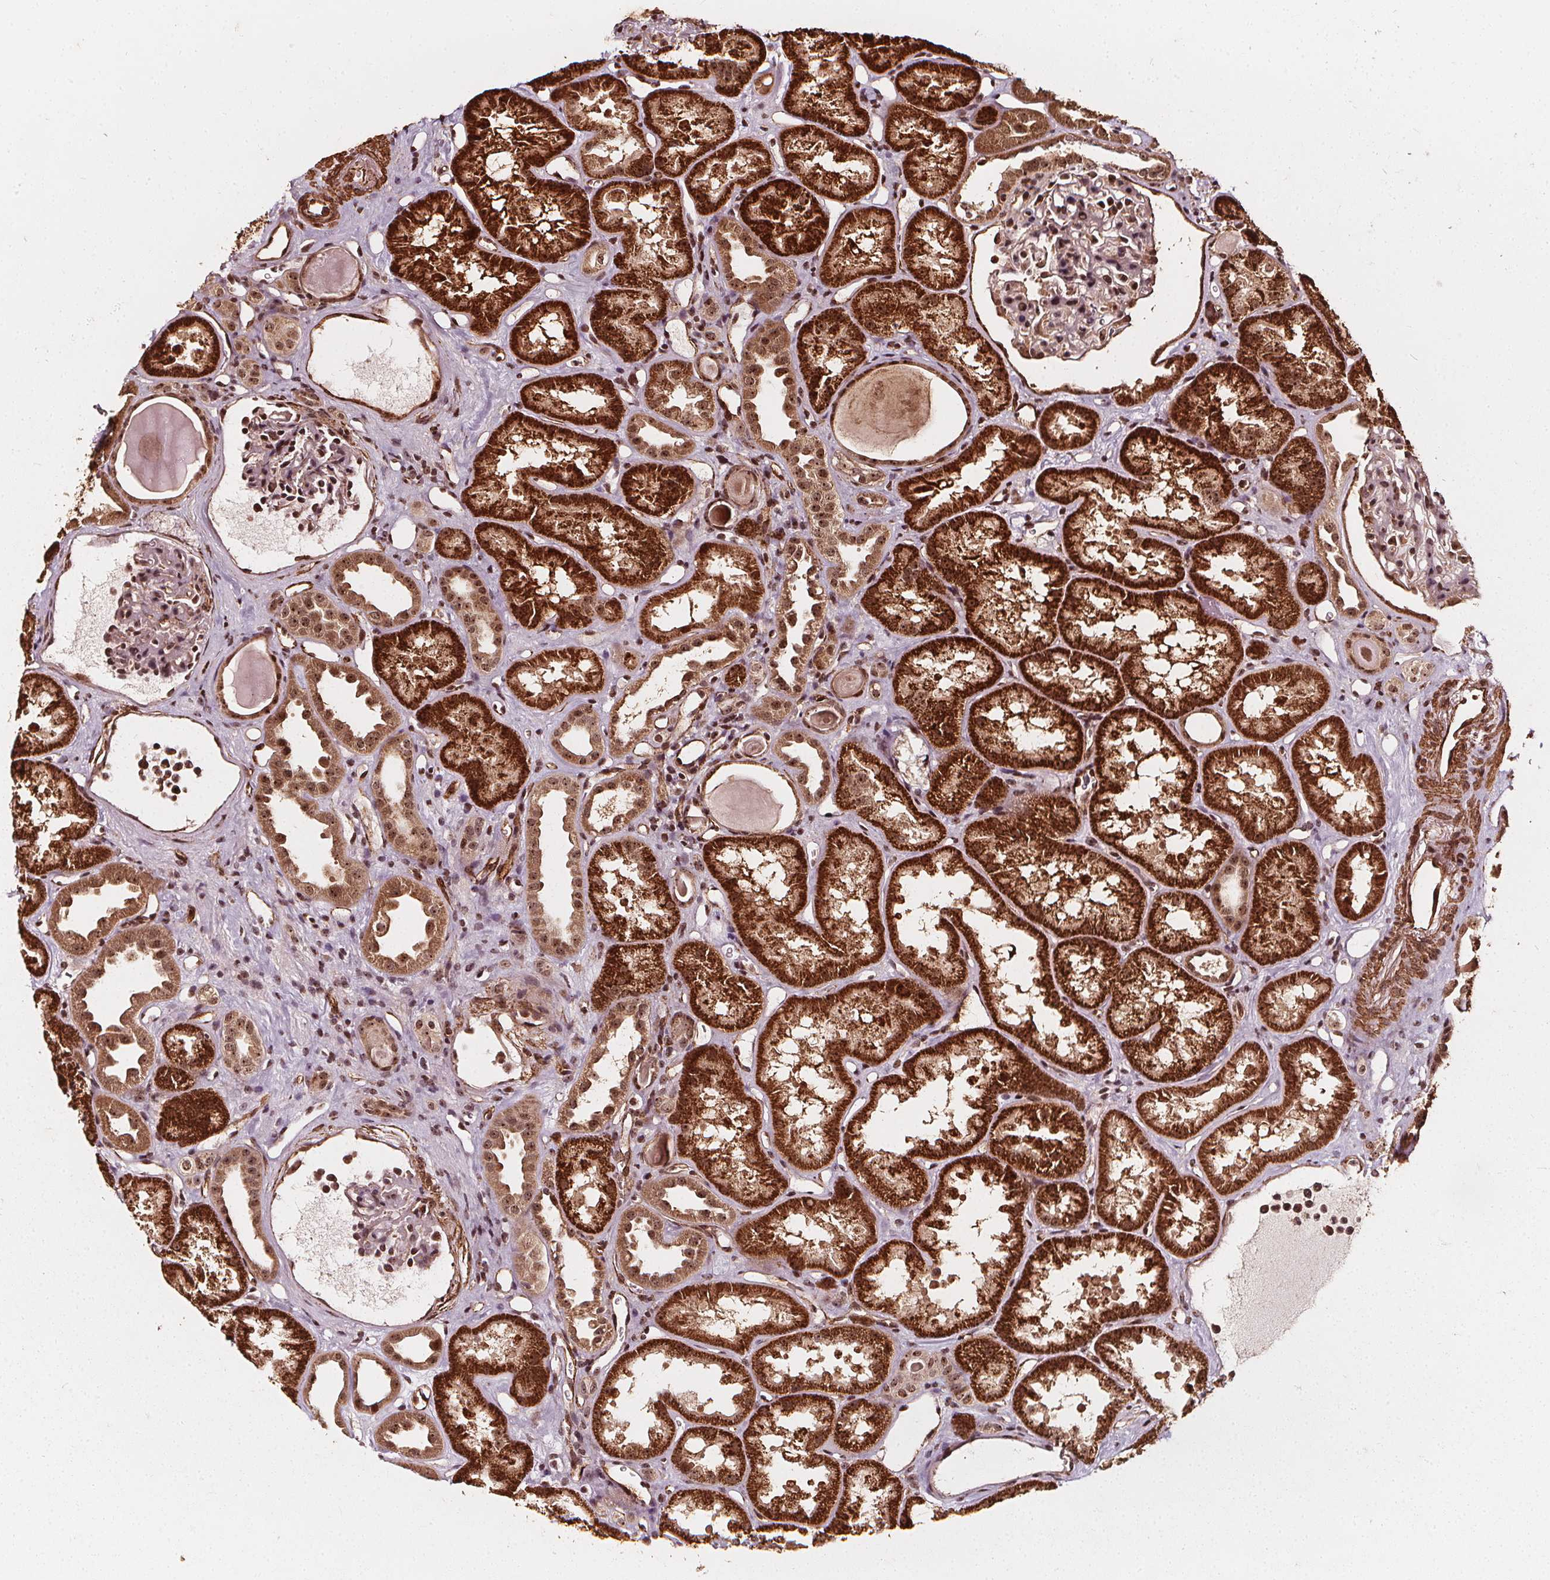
{"staining": {"intensity": "moderate", "quantity": ">75%", "location": "cytoplasmic/membranous,nuclear"}, "tissue": "kidney", "cell_type": "Cells in glomeruli", "image_type": "normal", "snomed": [{"axis": "morphology", "description": "Normal tissue, NOS"}, {"axis": "topography", "description": "Kidney"}], "caption": "This histopathology image shows benign kidney stained with immunohistochemistry to label a protein in brown. The cytoplasmic/membranous,nuclear of cells in glomeruli show moderate positivity for the protein. Nuclei are counter-stained blue.", "gene": "EXOSC9", "patient": {"sex": "male", "age": 61}}